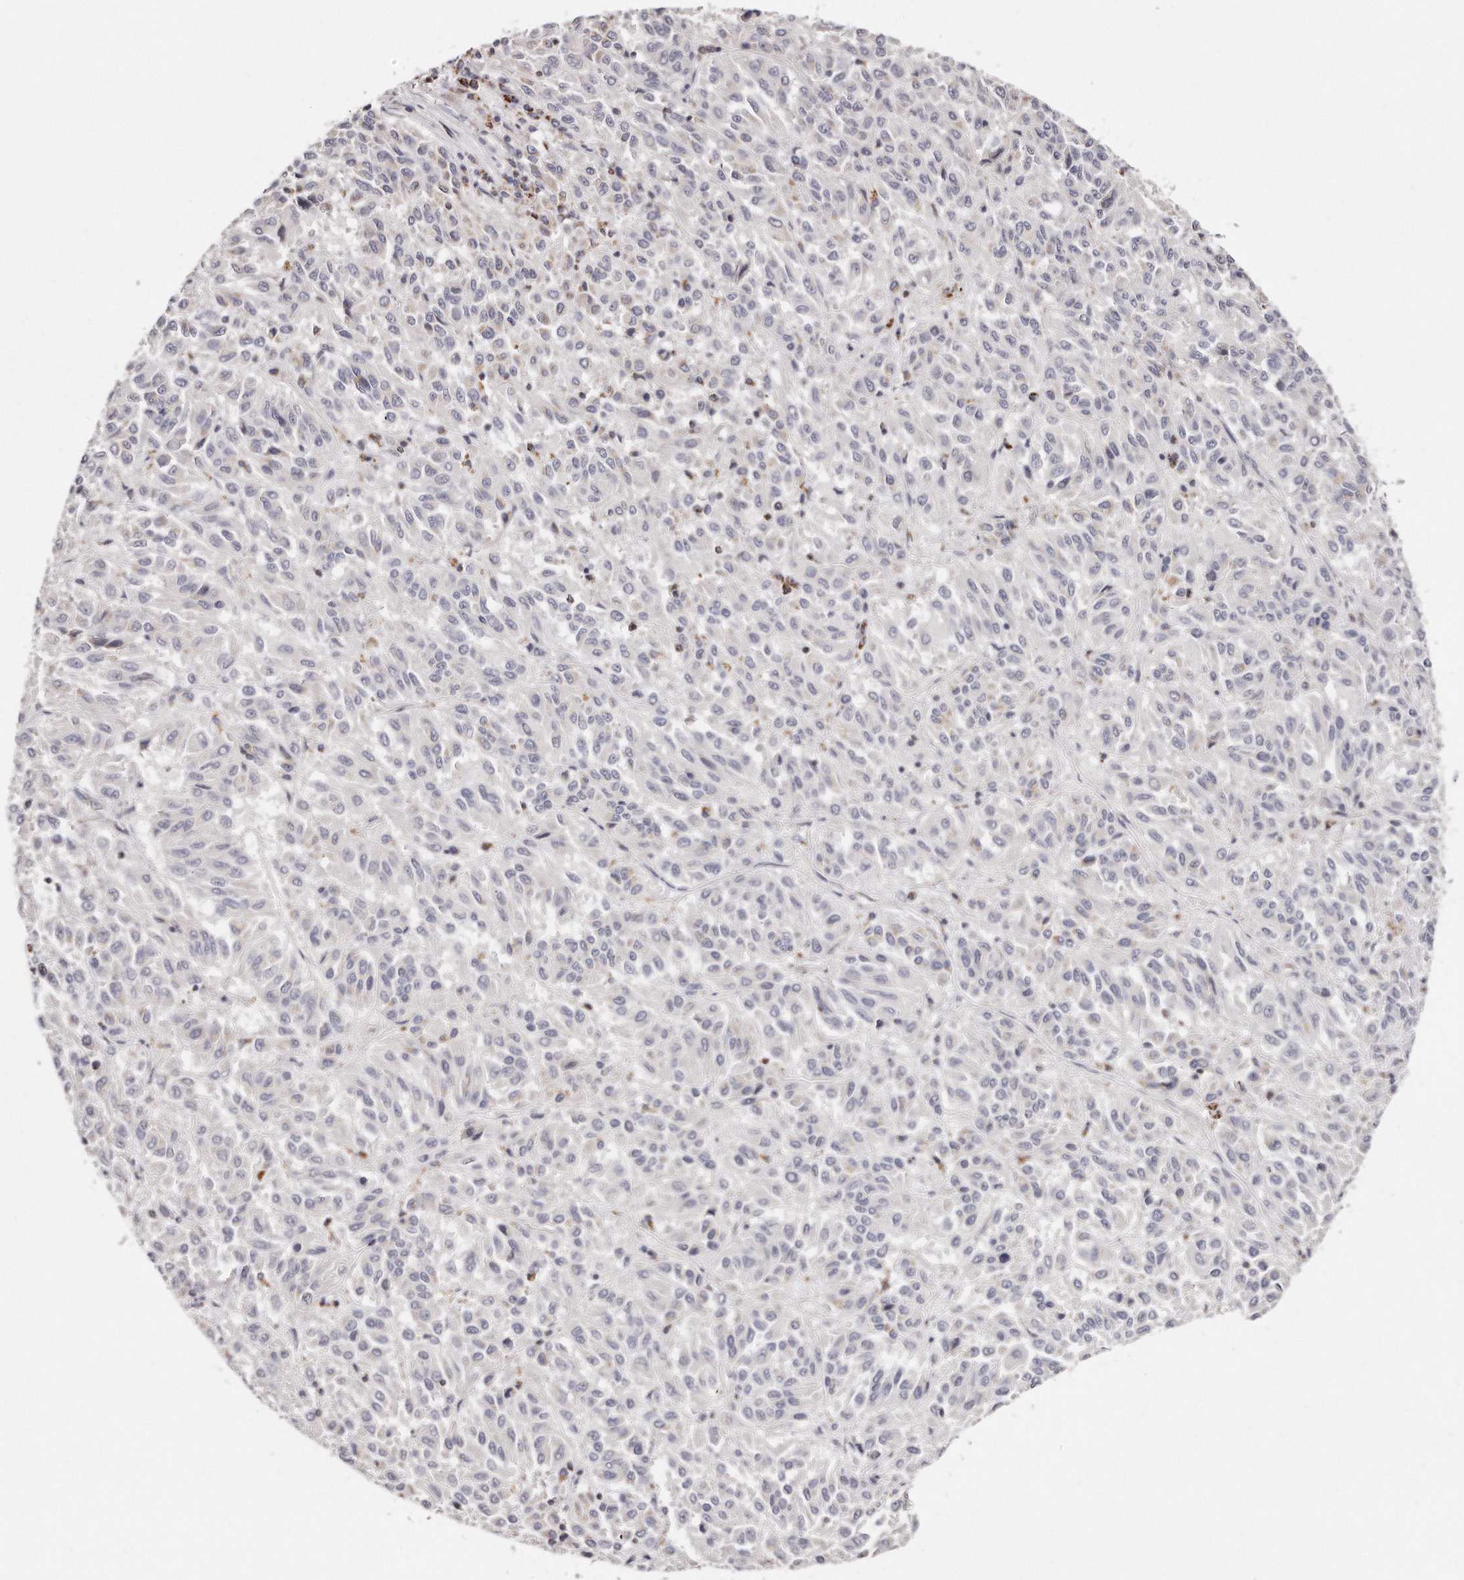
{"staining": {"intensity": "negative", "quantity": "none", "location": "none"}, "tissue": "melanoma", "cell_type": "Tumor cells", "image_type": "cancer", "snomed": [{"axis": "morphology", "description": "Malignant melanoma, Metastatic site"}, {"axis": "topography", "description": "Lung"}], "caption": "Immunohistochemical staining of human melanoma exhibits no significant positivity in tumor cells.", "gene": "RTKN", "patient": {"sex": "male", "age": 64}}